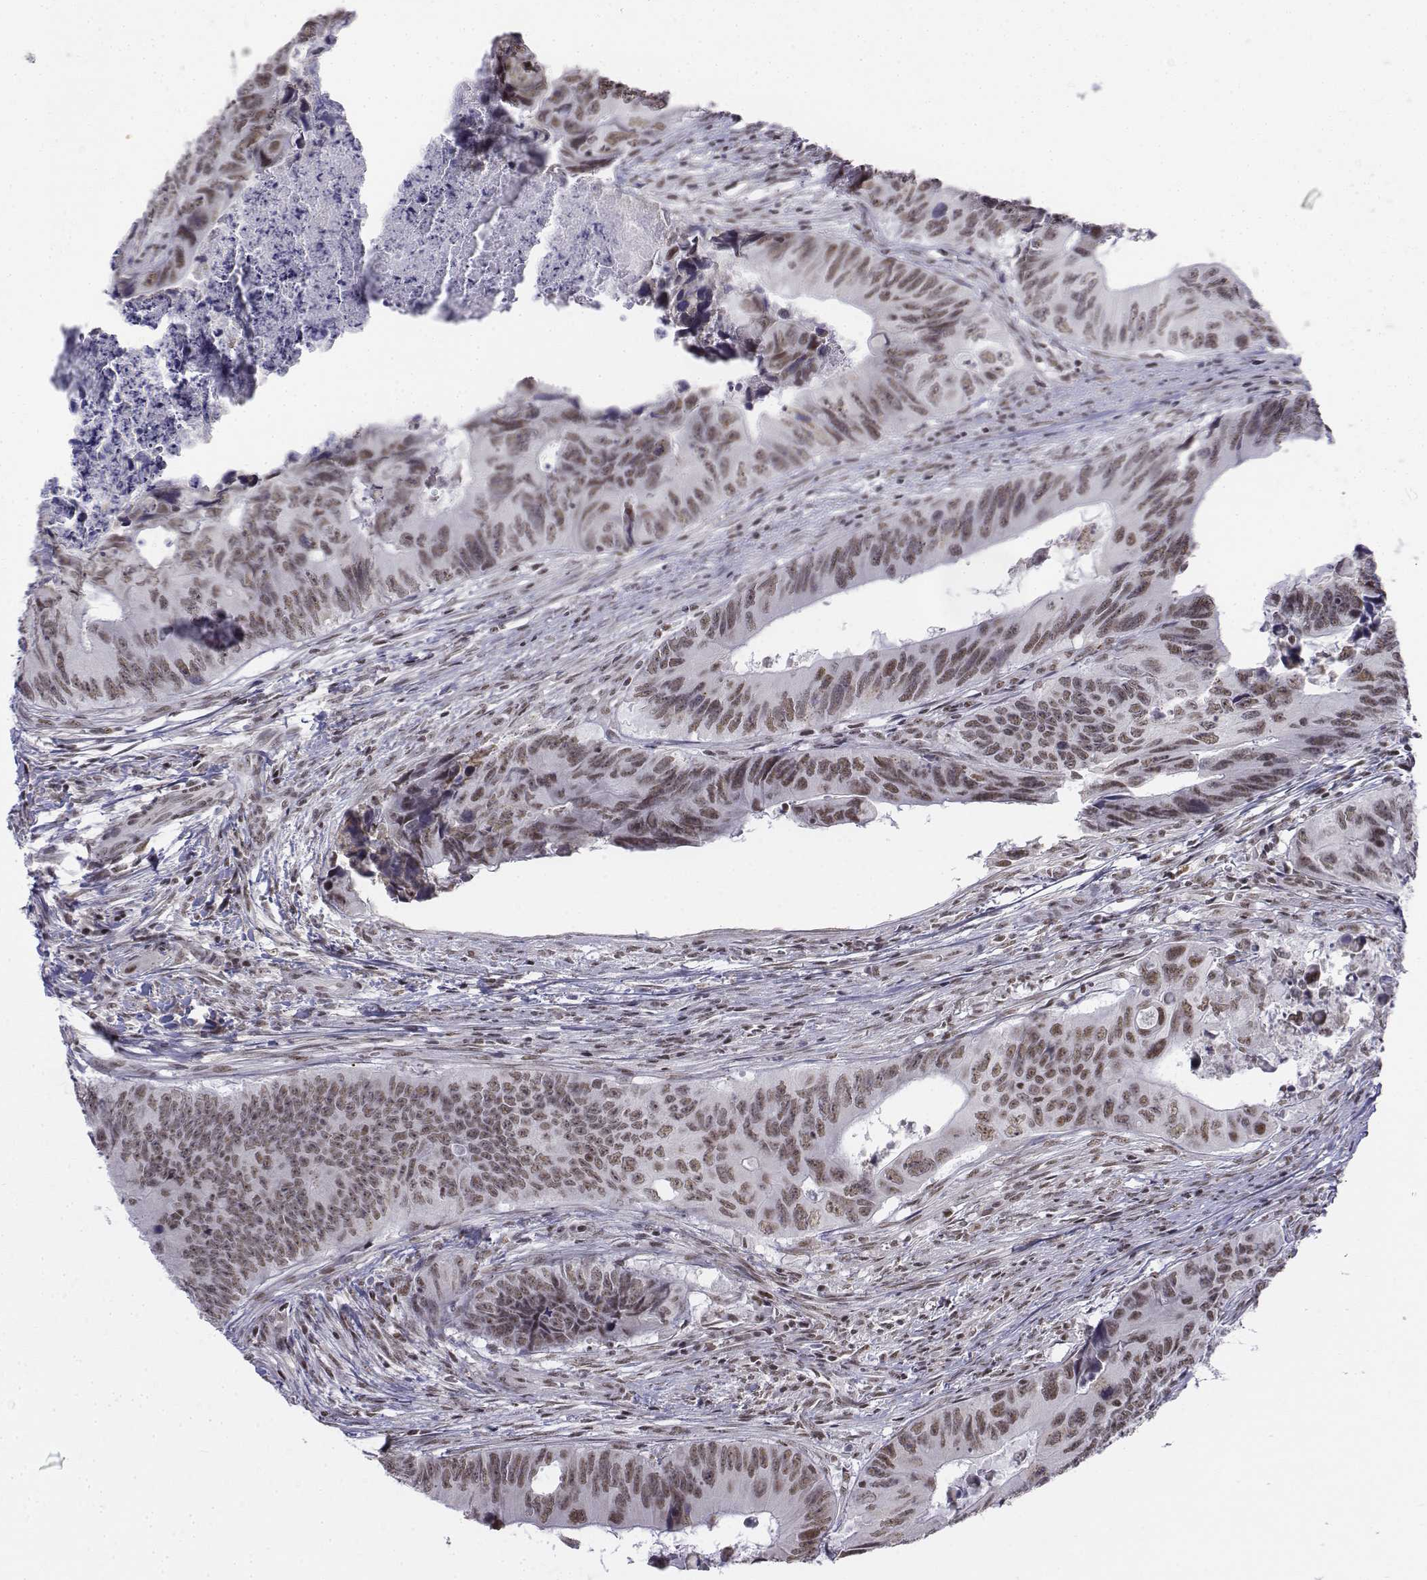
{"staining": {"intensity": "moderate", "quantity": ">75%", "location": "nuclear"}, "tissue": "colorectal cancer", "cell_type": "Tumor cells", "image_type": "cancer", "snomed": [{"axis": "morphology", "description": "Adenocarcinoma, NOS"}, {"axis": "topography", "description": "Colon"}], "caption": "Protein analysis of colorectal cancer tissue displays moderate nuclear staining in approximately >75% of tumor cells.", "gene": "SETD1A", "patient": {"sex": "female", "age": 82}}